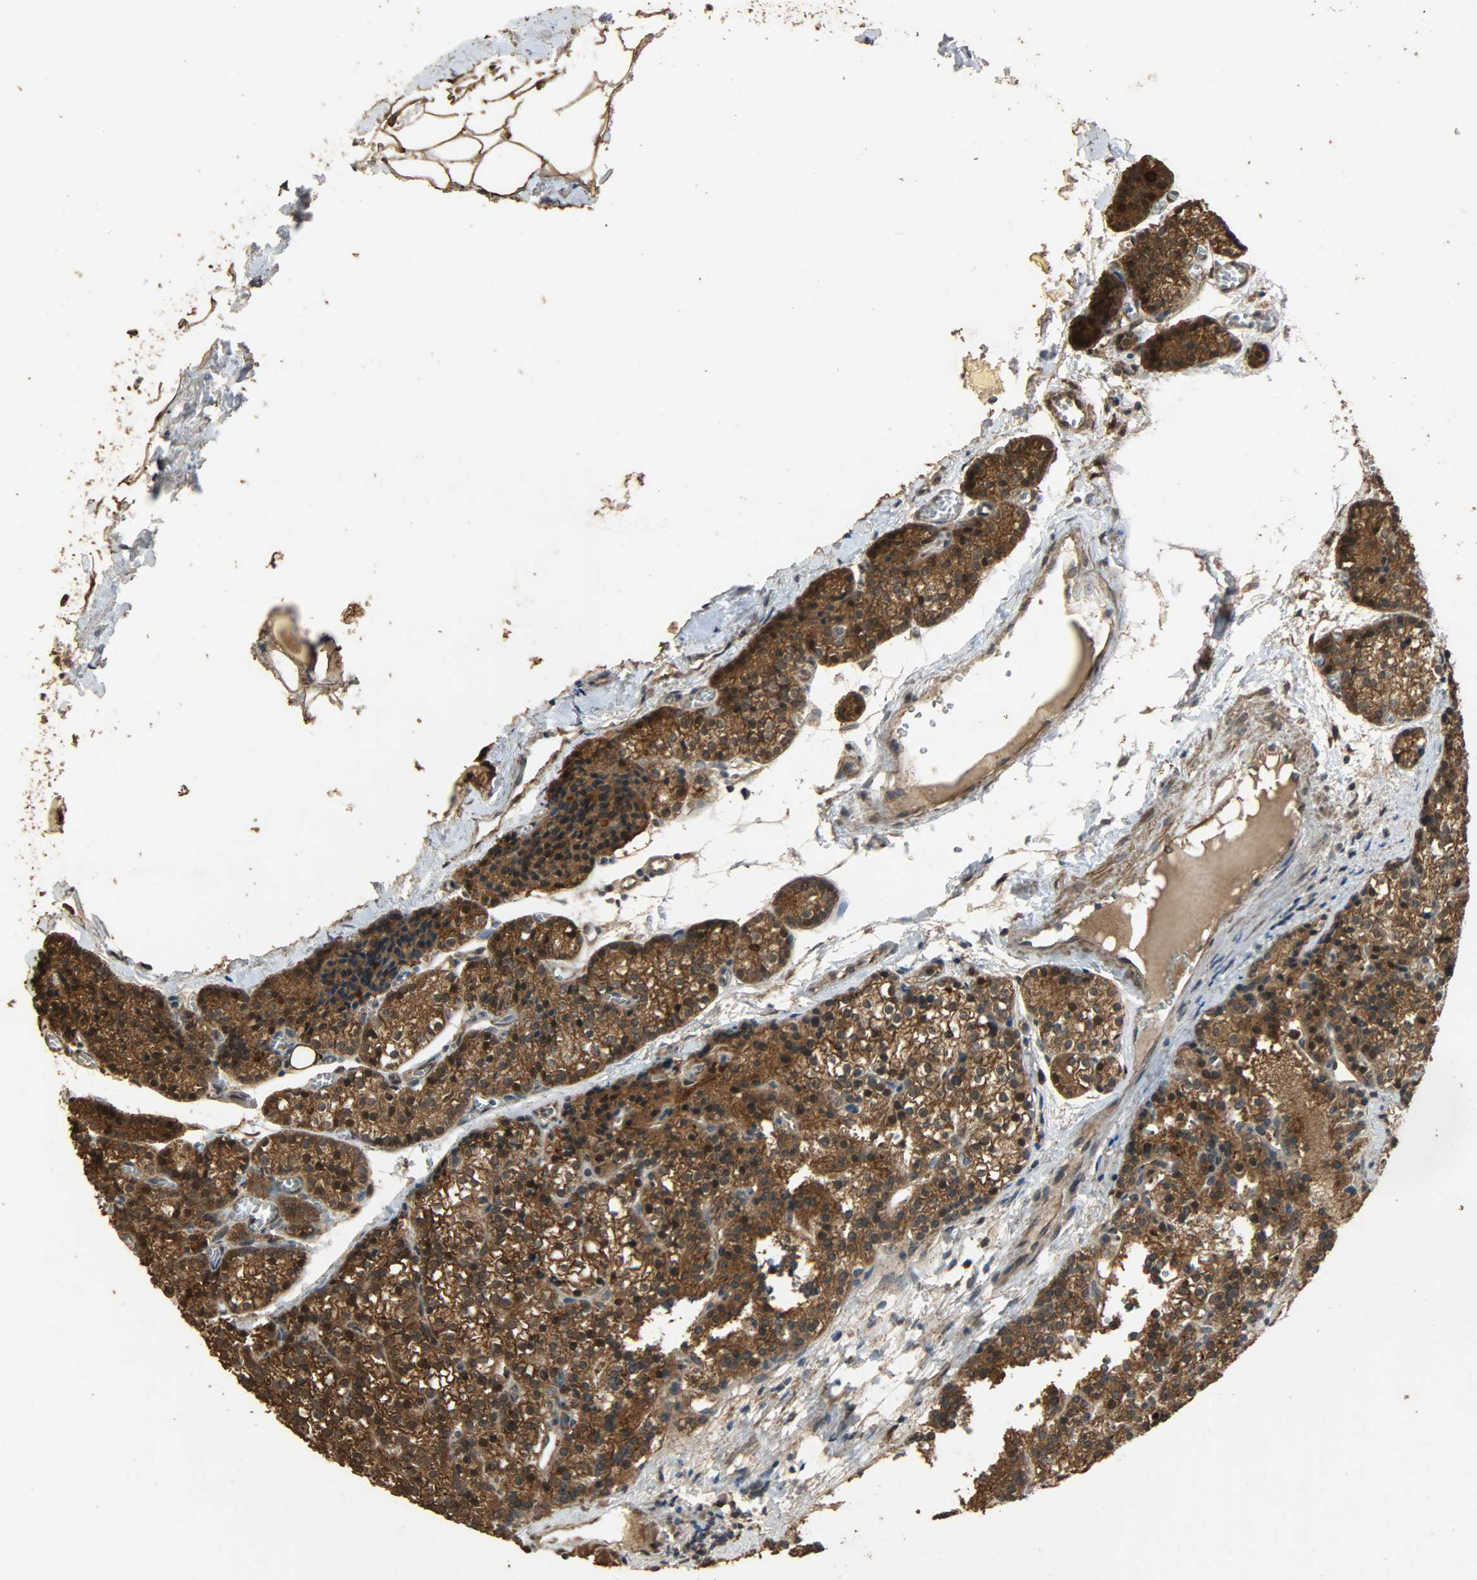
{"staining": {"intensity": "strong", "quantity": ">75%", "location": "cytoplasmic/membranous"}, "tissue": "parathyroid gland", "cell_type": "Glandular cells", "image_type": "normal", "snomed": [{"axis": "morphology", "description": "Normal tissue, NOS"}, {"axis": "topography", "description": "Parathyroid gland"}], "caption": "IHC photomicrograph of unremarkable parathyroid gland: human parathyroid gland stained using IHC displays high levels of strong protein expression localized specifically in the cytoplasmic/membranous of glandular cells, appearing as a cytoplasmic/membranous brown color.", "gene": "CDKN2C", "patient": {"sex": "female", "age": 50}}